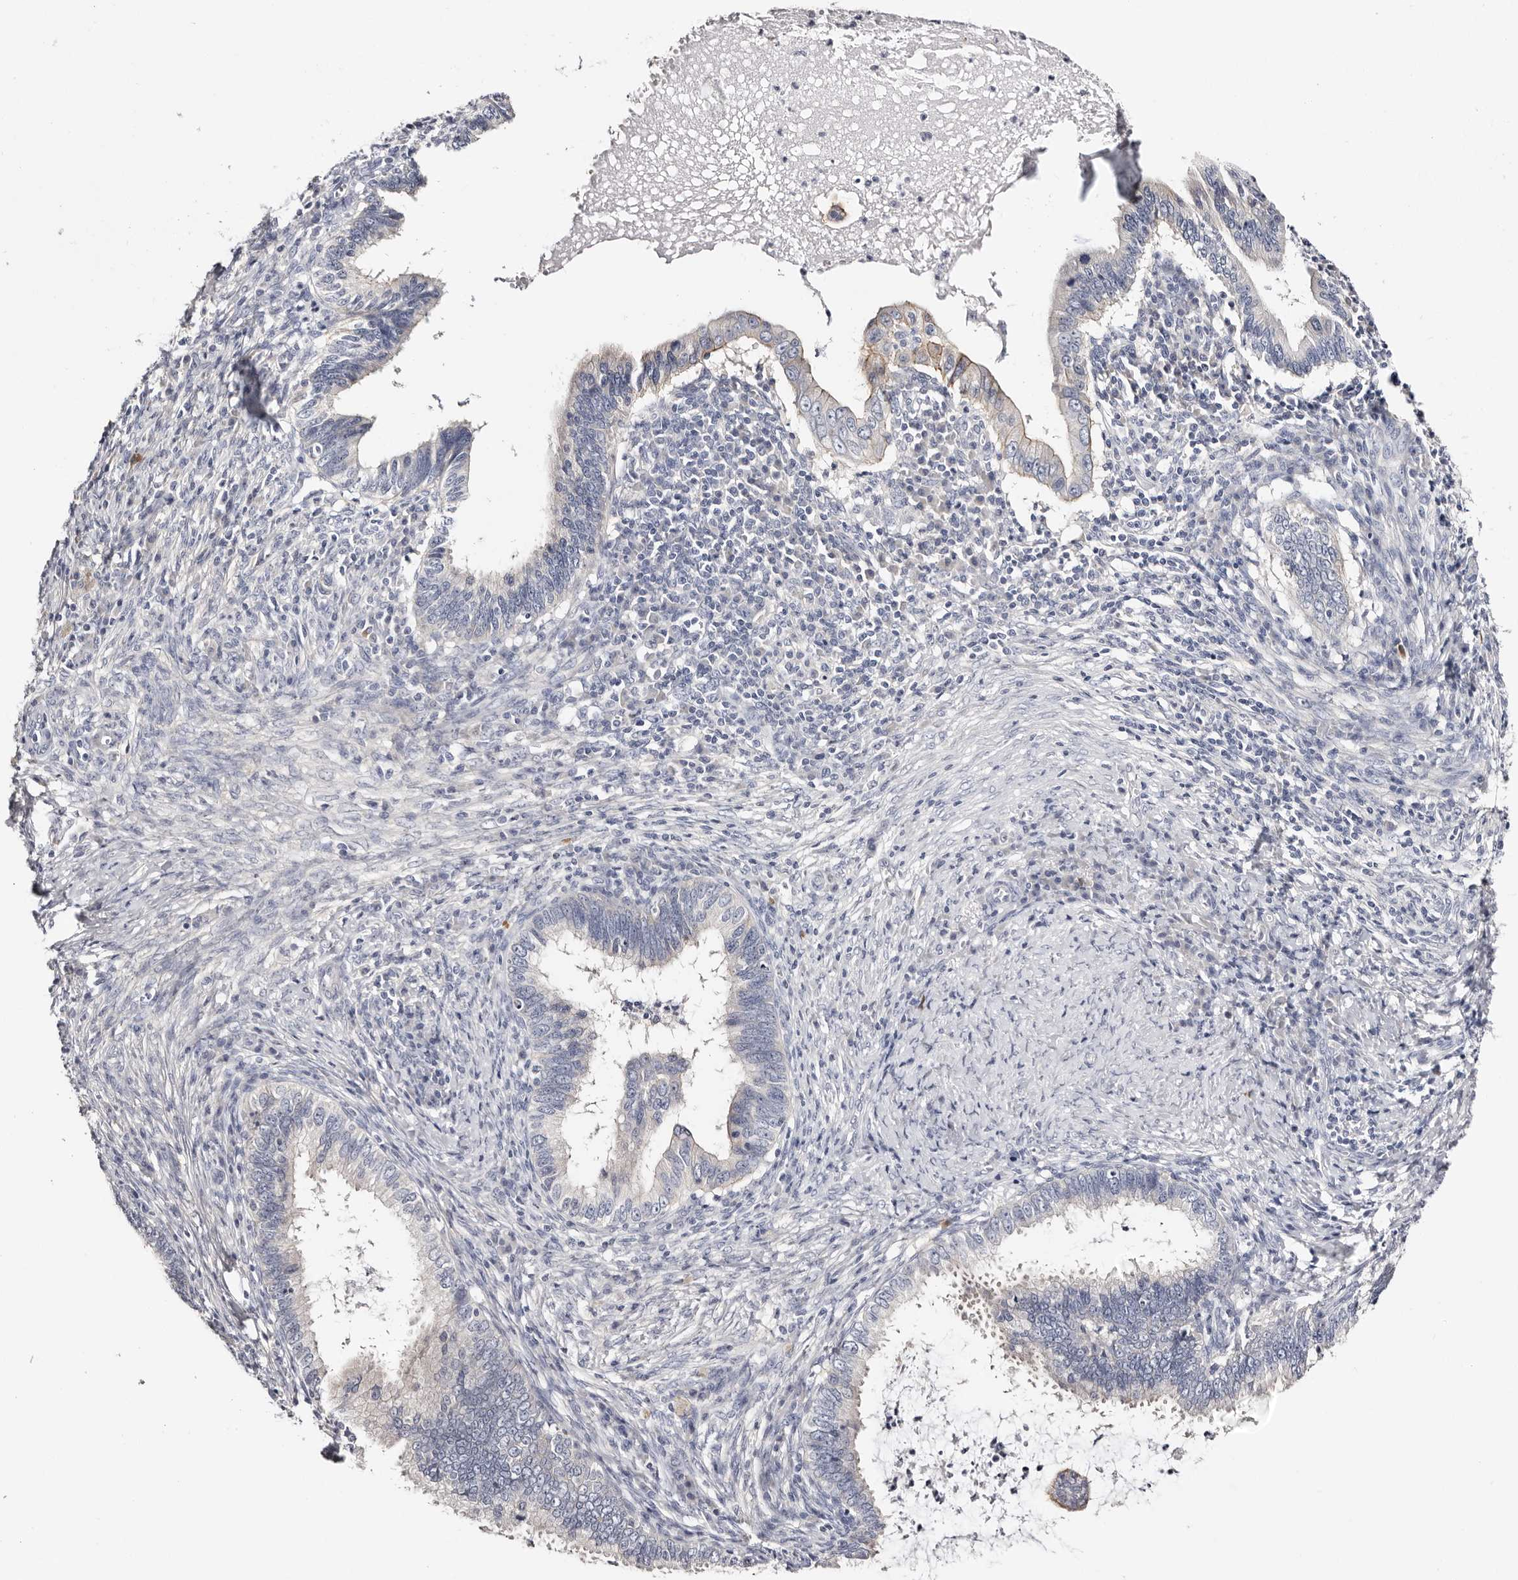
{"staining": {"intensity": "weak", "quantity": "25%-75%", "location": "cytoplasmic/membranous"}, "tissue": "cervical cancer", "cell_type": "Tumor cells", "image_type": "cancer", "snomed": [{"axis": "morphology", "description": "Adenocarcinoma, NOS"}, {"axis": "topography", "description": "Cervix"}], "caption": "This histopathology image exhibits IHC staining of cervical cancer, with low weak cytoplasmic/membranous positivity in approximately 25%-75% of tumor cells.", "gene": "ROM1", "patient": {"sex": "female", "age": 36}}